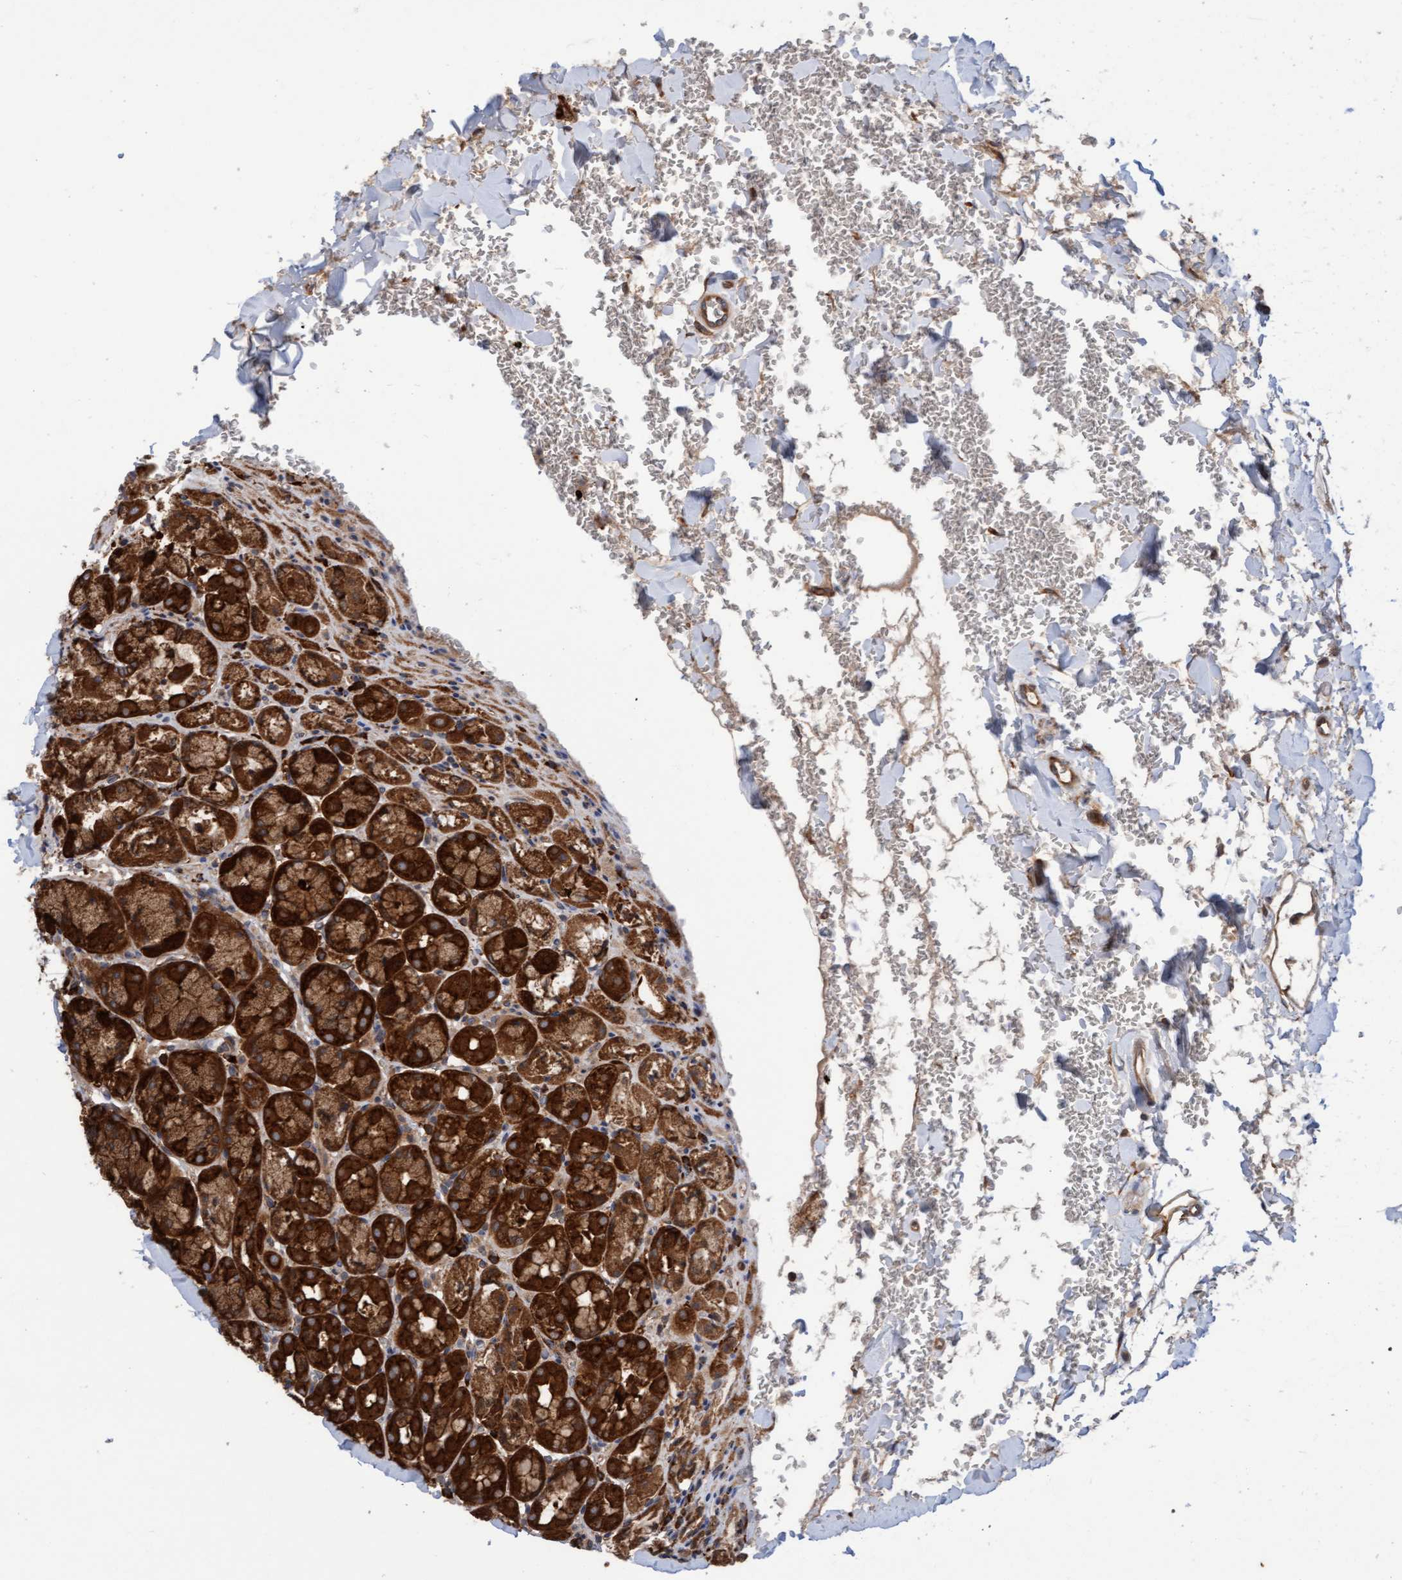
{"staining": {"intensity": "strong", "quantity": ">75%", "location": "cytoplasmic/membranous"}, "tissue": "stomach", "cell_type": "Glandular cells", "image_type": "normal", "snomed": [{"axis": "morphology", "description": "Normal tissue, NOS"}, {"axis": "topography", "description": "Stomach"}], "caption": "Glandular cells demonstrate strong cytoplasmic/membranous expression in approximately >75% of cells in normal stomach. Nuclei are stained in blue.", "gene": "KIAA0753", "patient": {"sex": "male", "age": 42}}